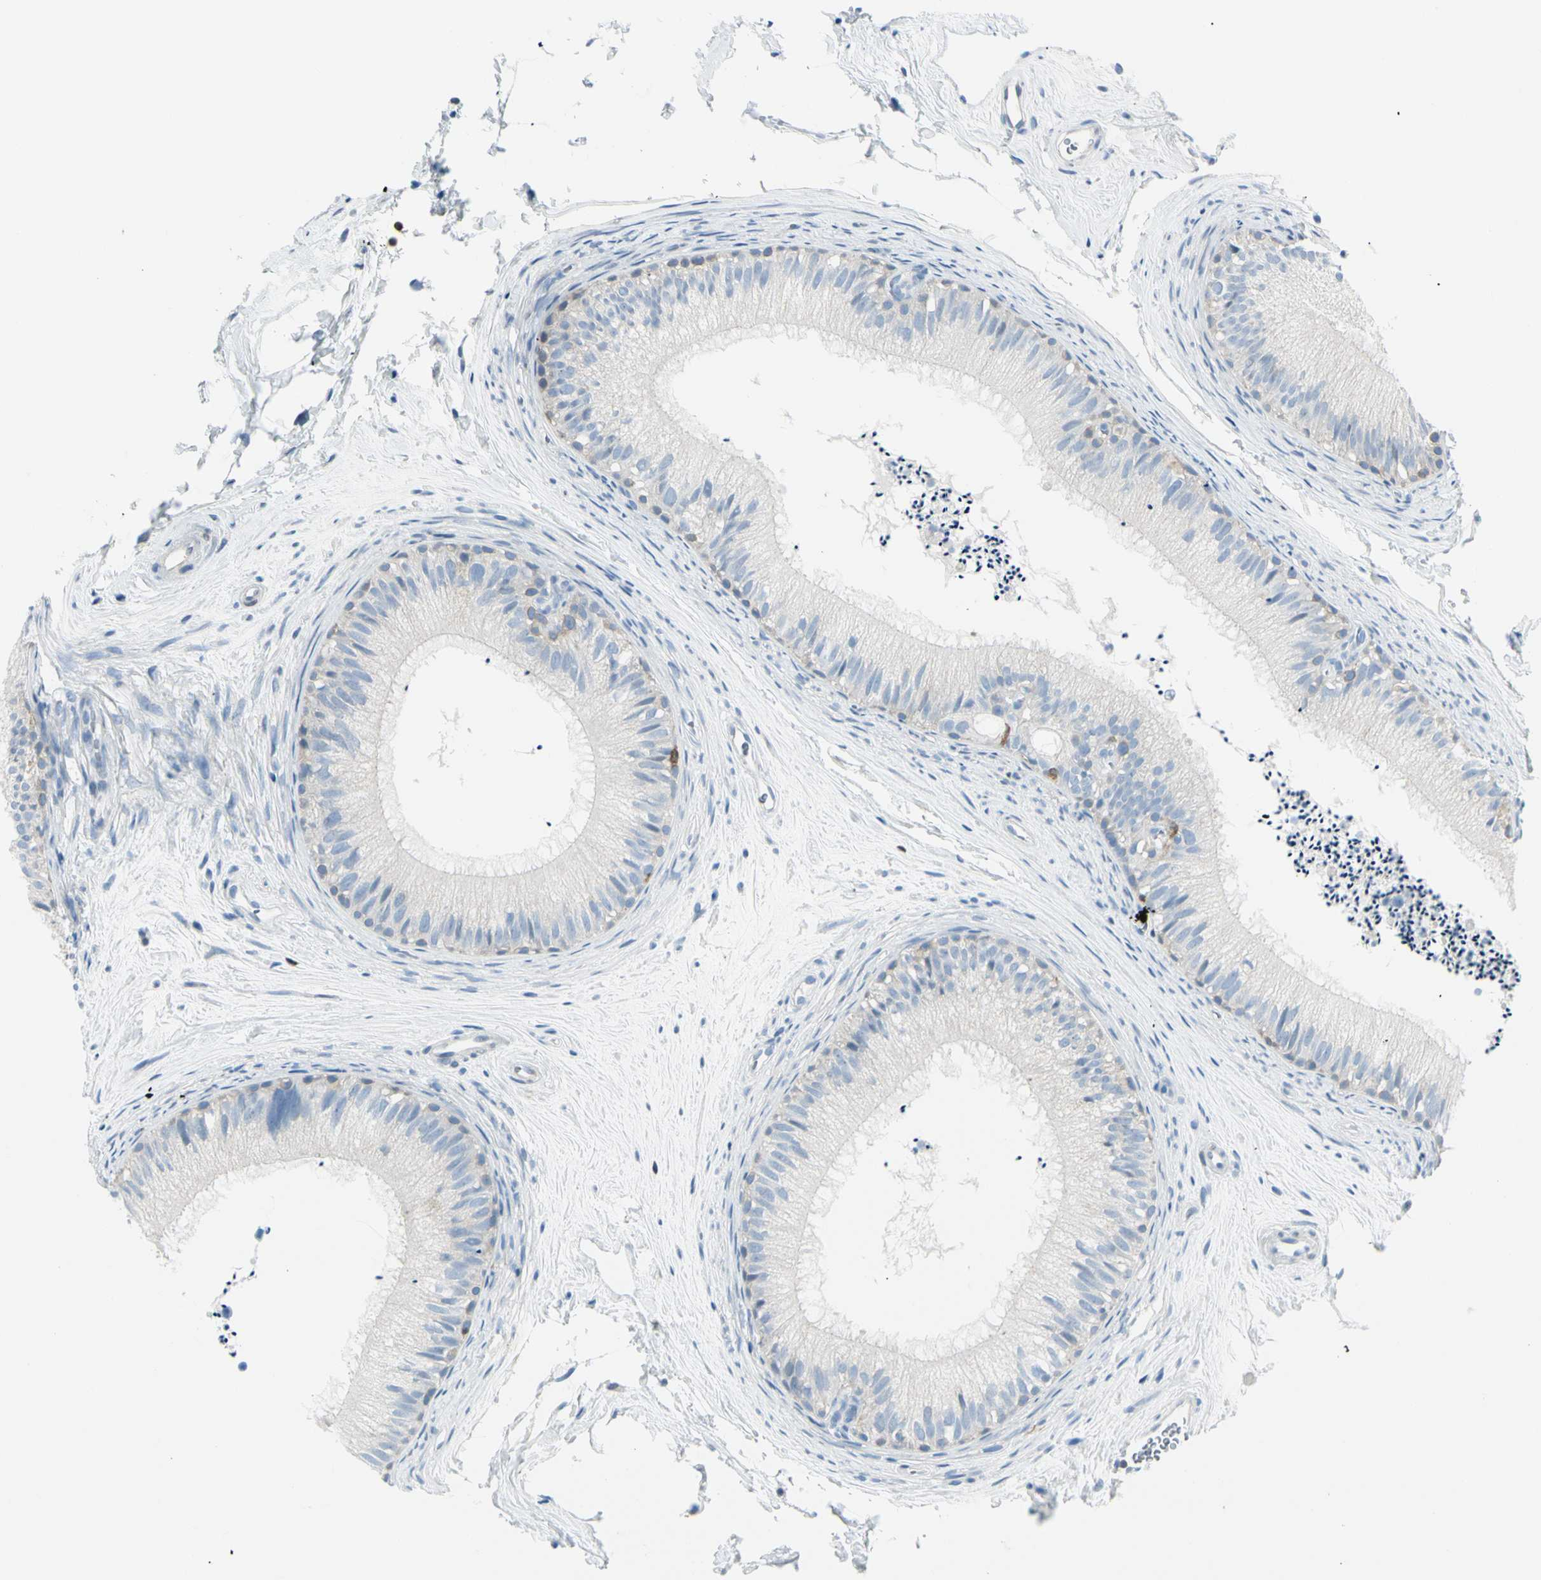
{"staining": {"intensity": "negative", "quantity": "none", "location": "none"}, "tissue": "epididymis", "cell_type": "Glandular cells", "image_type": "normal", "snomed": [{"axis": "morphology", "description": "Normal tissue, NOS"}, {"axis": "topography", "description": "Epididymis"}], "caption": "Immunohistochemistry photomicrograph of normal epididymis: human epididymis stained with DAB demonstrates no significant protein expression in glandular cells. (DAB immunohistochemistry (IHC), high magnification).", "gene": "TRAF1", "patient": {"sex": "male", "age": 56}}